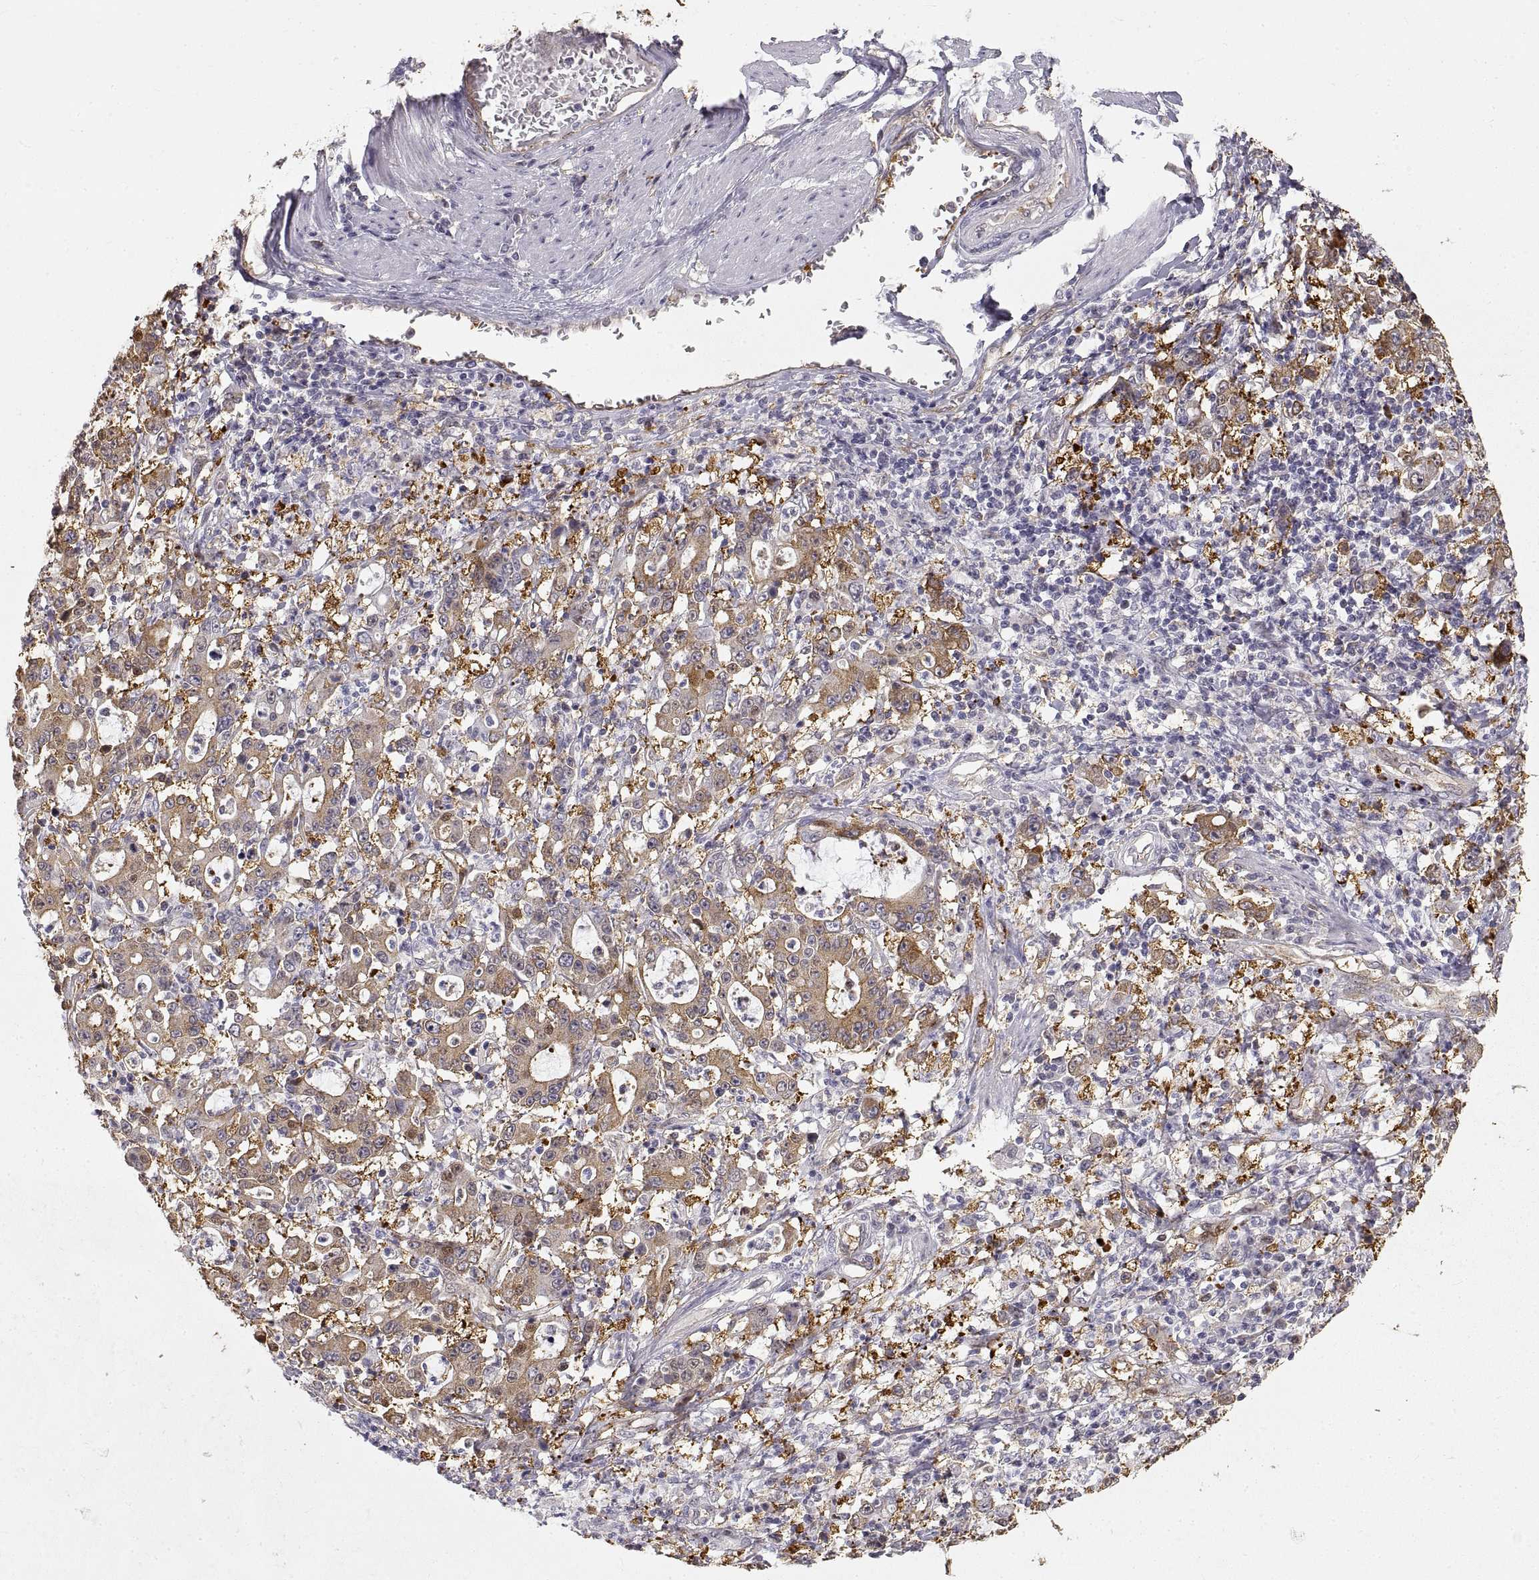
{"staining": {"intensity": "moderate", "quantity": "25%-75%", "location": "cytoplasmic/membranous"}, "tissue": "stomach cancer", "cell_type": "Tumor cells", "image_type": "cancer", "snomed": [{"axis": "morphology", "description": "Adenocarcinoma, NOS"}, {"axis": "topography", "description": "Stomach, upper"}], "caption": "High-magnification brightfield microscopy of stomach adenocarcinoma stained with DAB (brown) and counterstained with hematoxylin (blue). tumor cells exhibit moderate cytoplasmic/membranous positivity is appreciated in about25%-75% of cells.", "gene": "HSP90AB1", "patient": {"sex": "male", "age": 68}}